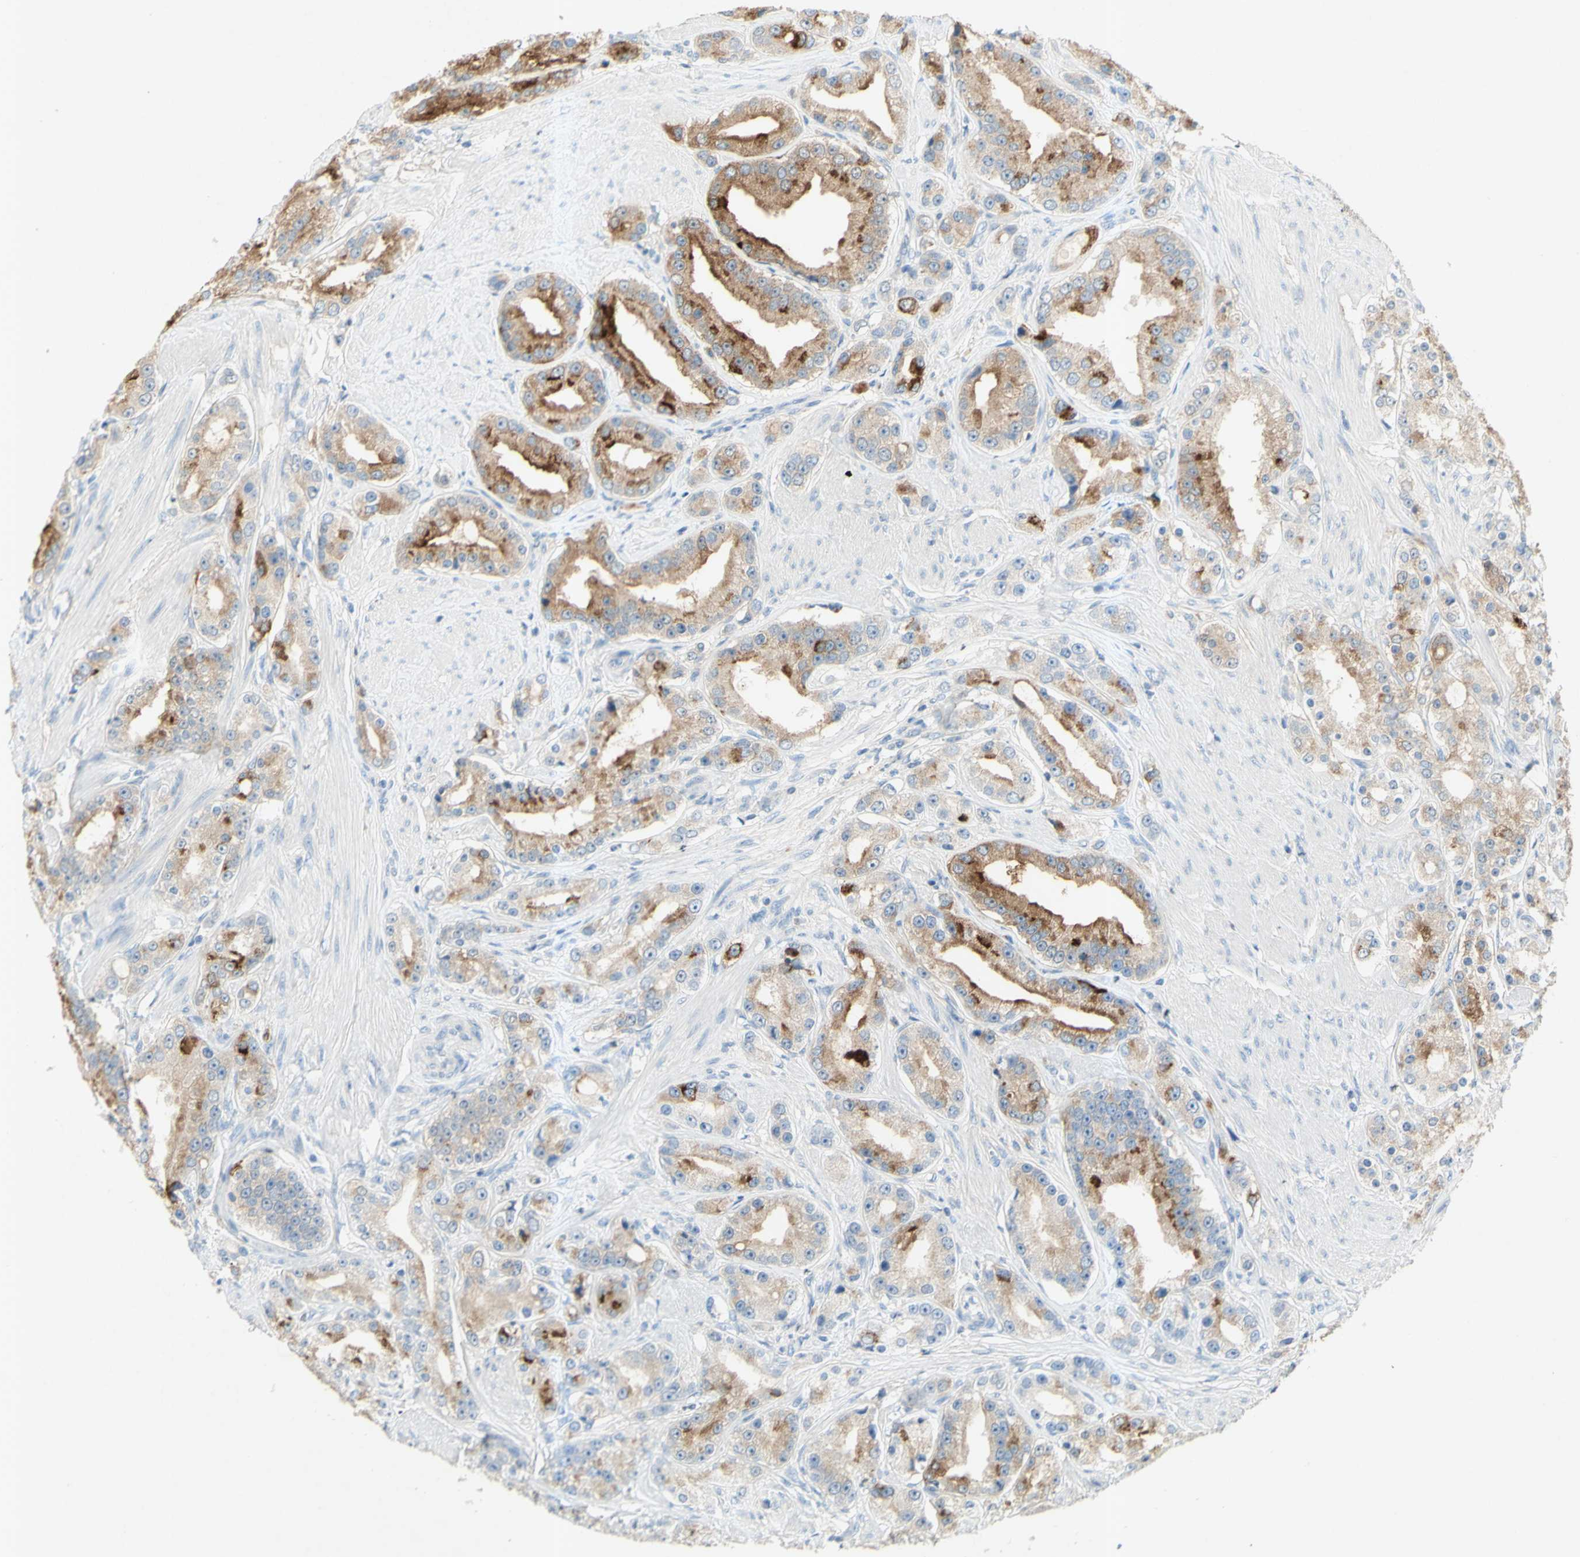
{"staining": {"intensity": "moderate", "quantity": ">75%", "location": "cytoplasmic/membranous"}, "tissue": "prostate cancer", "cell_type": "Tumor cells", "image_type": "cancer", "snomed": [{"axis": "morphology", "description": "Adenocarcinoma, Low grade"}, {"axis": "topography", "description": "Prostate"}], "caption": "Human prostate adenocarcinoma (low-grade) stained with a protein marker reveals moderate staining in tumor cells.", "gene": "GDF15", "patient": {"sex": "male", "age": 63}}